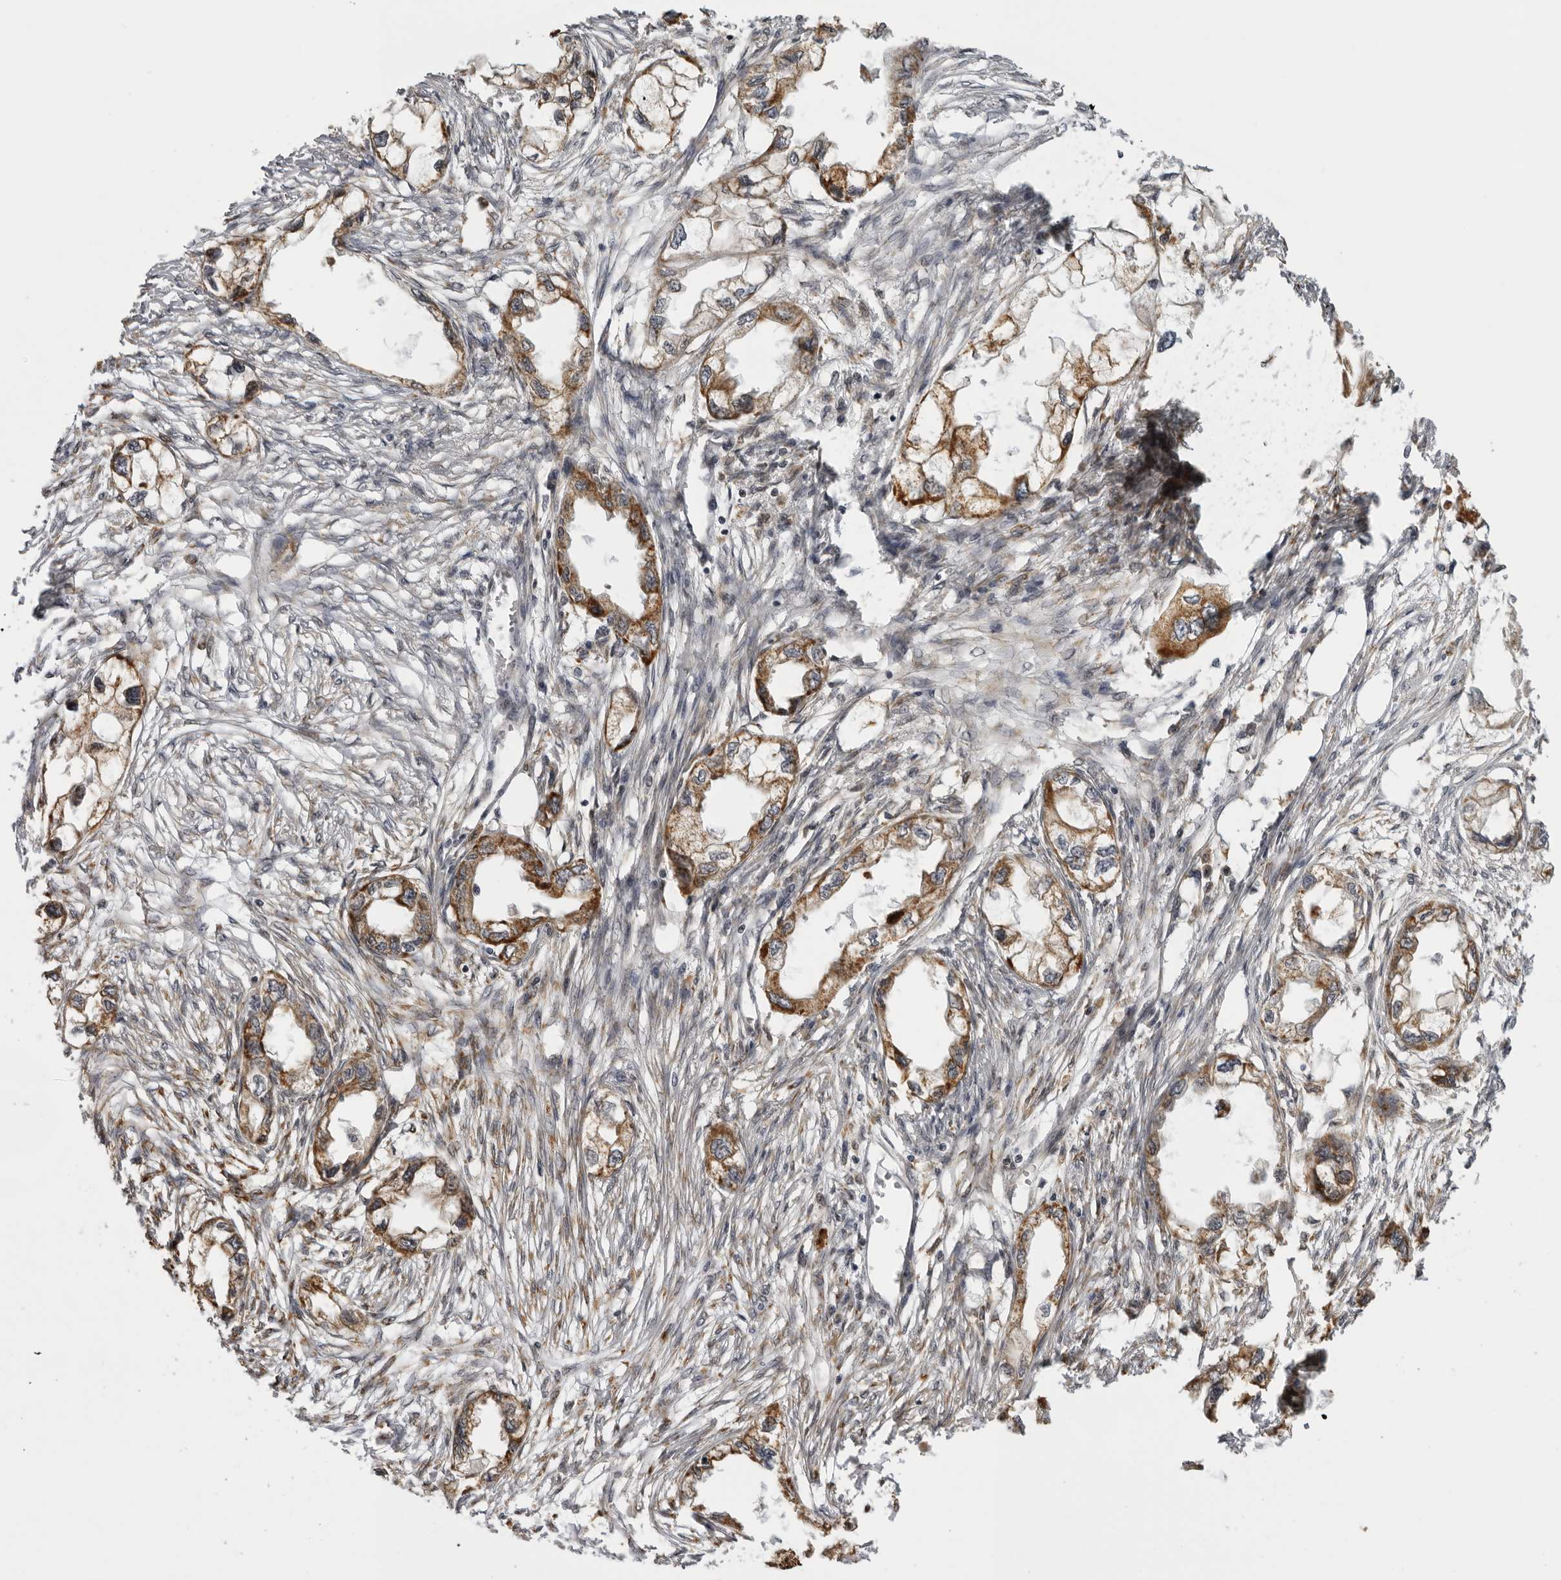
{"staining": {"intensity": "moderate", "quantity": ">75%", "location": "cytoplasmic/membranous"}, "tissue": "endometrial cancer", "cell_type": "Tumor cells", "image_type": "cancer", "snomed": [{"axis": "morphology", "description": "Adenocarcinoma, NOS"}, {"axis": "morphology", "description": "Adenocarcinoma, metastatic, NOS"}, {"axis": "topography", "description": "Adipose tissue"}, {"axis": "topography", "description": "Endometrium"}], "caption": "Moderate cytoplasmic/membranous expression is seen in about >75% of tumor cells in metastatic adenocarcinoma (endometrial).", "gene": "DNAH14", "patient": {"sex": "female", "age": 67}}